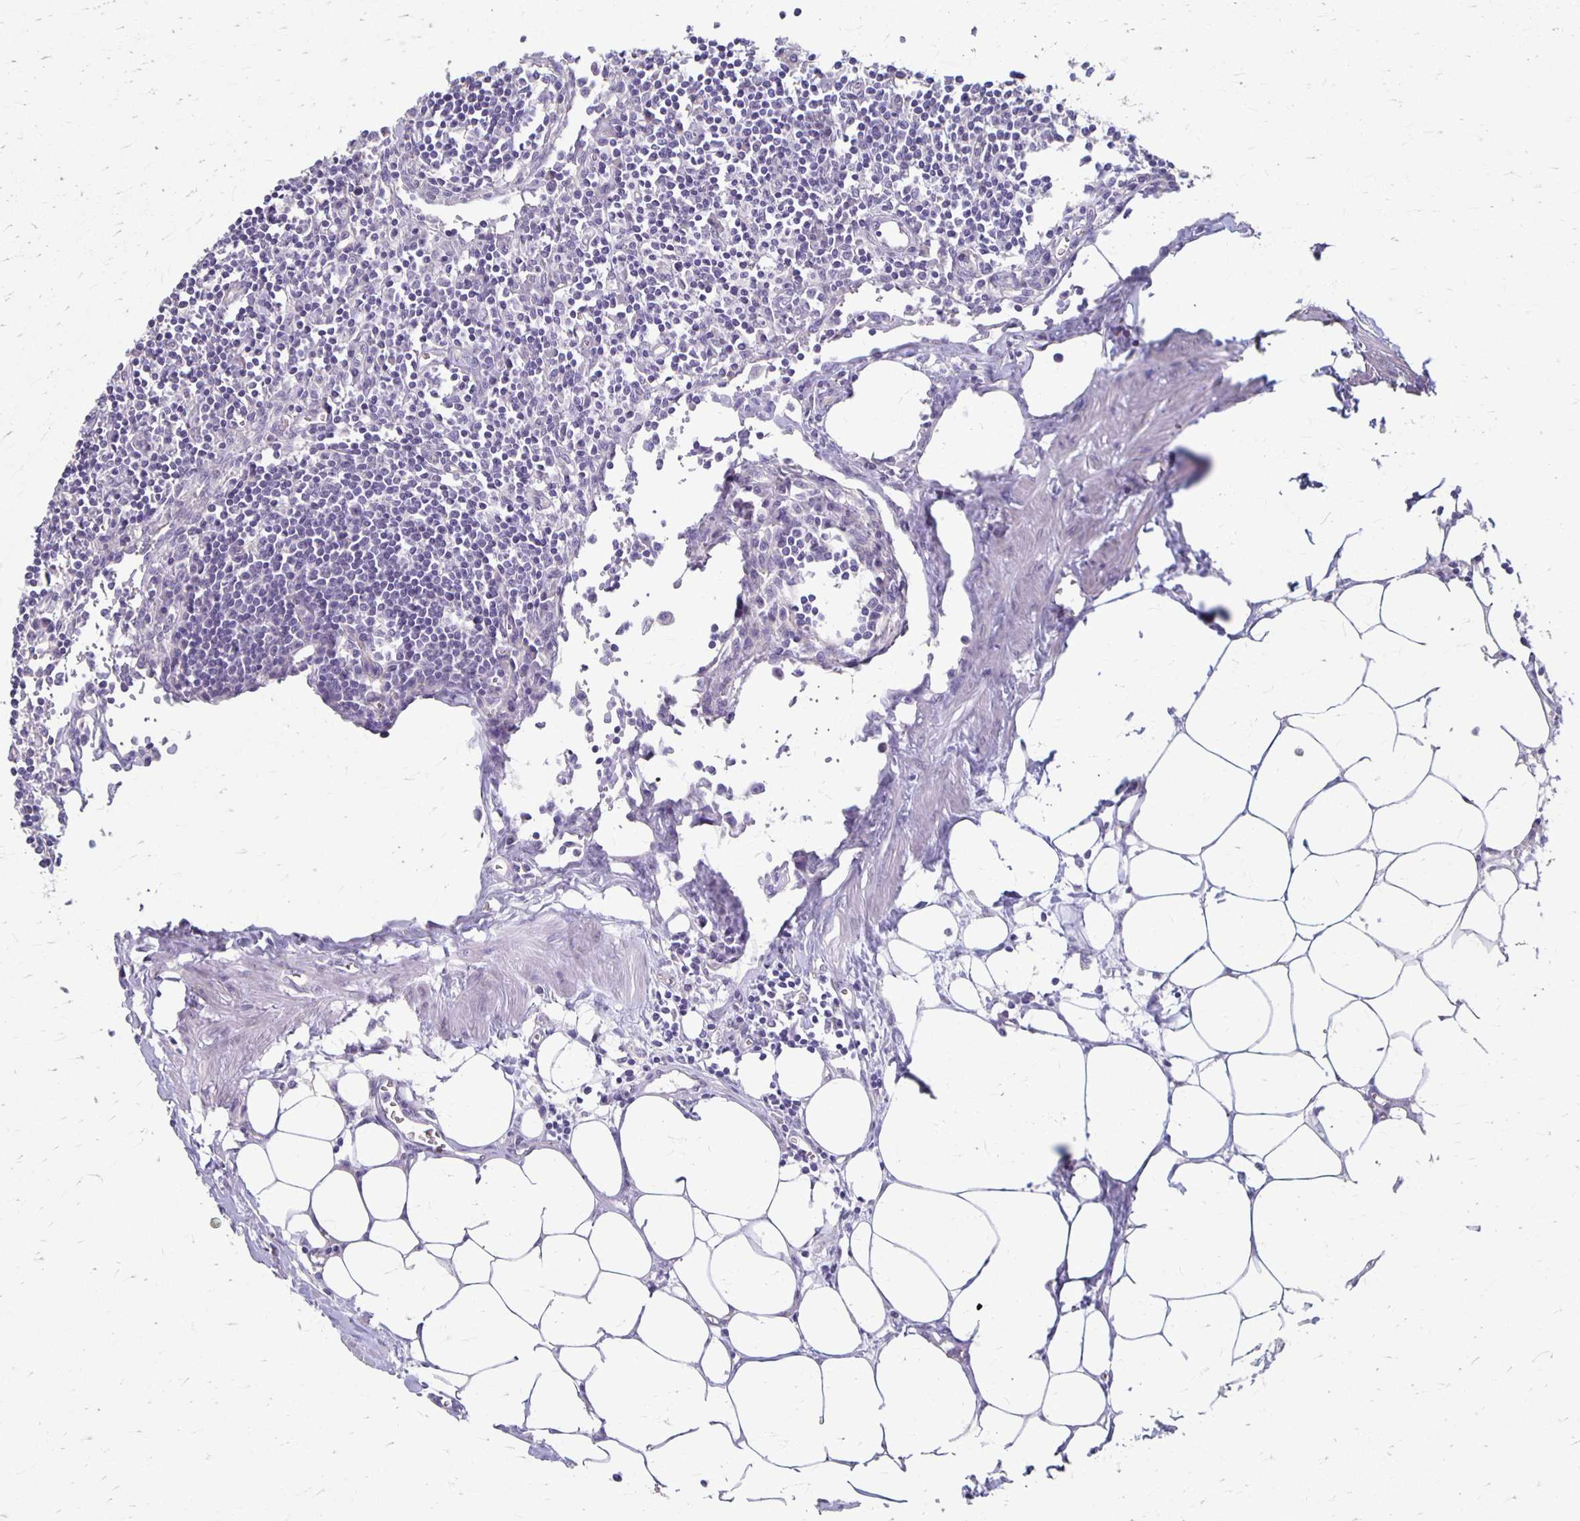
{"staining": {"intensity": "negative", "quantity": "none", "location": "none"}, "tissue": "lymph node", "cell_type": "Non-germinal center cells", "image_type": "normal", "snomed": [{"axis": "morphology", "description": "Normal tissue, NOS"}, {"axis": "topography", "description": "Lymph node"}], "caption": "Immunohistochemical staining of unremarkable human lymph node reveals no significant positivity in non-germinal center cells.", "gene": "PPP1R3E", "patient": {"sex": "male", "age": 66}}